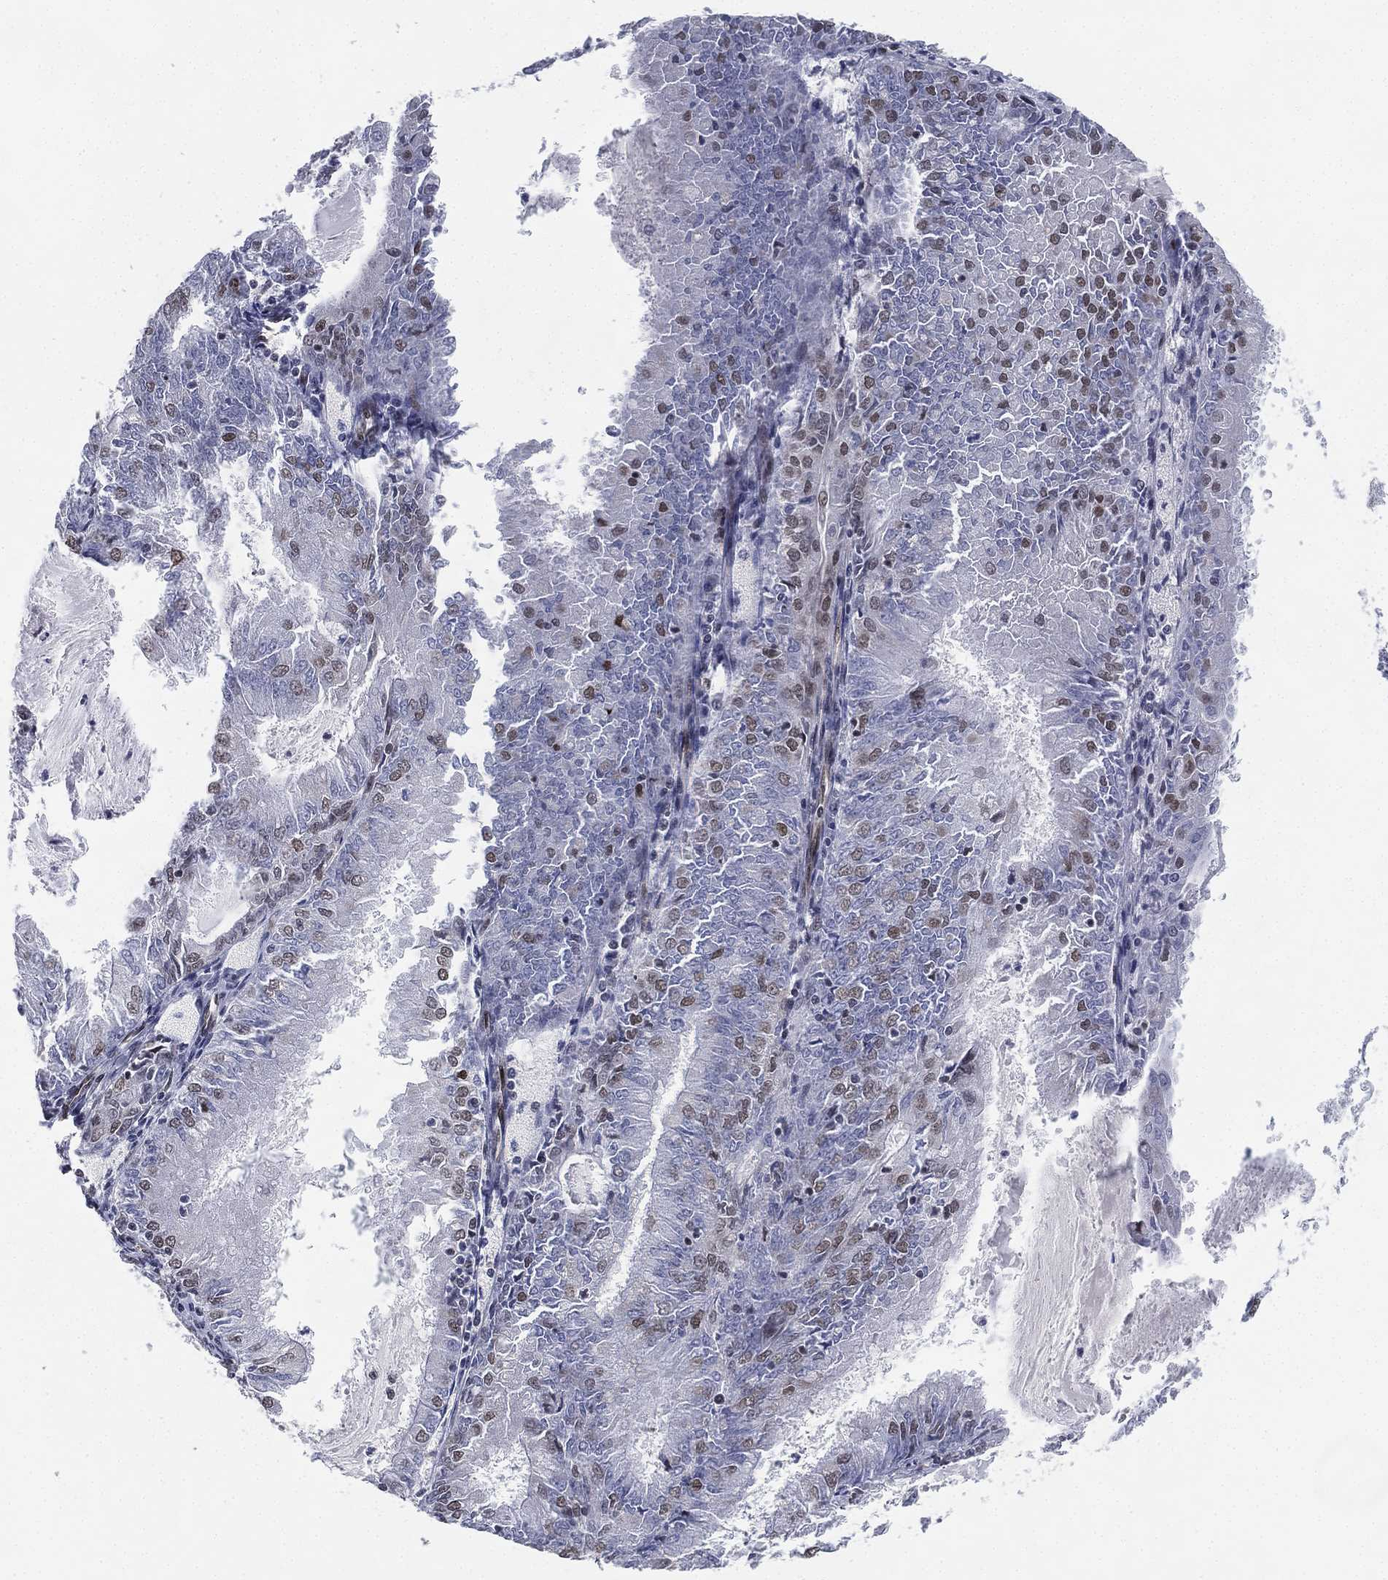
{"staining": {"intensity": "negative", "quantity": "none", "location": "none"}, "tissue": "endometrial cancer", "cell_type": "Tumor cells", "image_type": "cancer", "snomed": [{"axis": "morphology", "description": "Adenocarcinoma, NOS"}, {"axis": "topography", "description": "Endometrium"}], "caption": "This image is of adenocarcinoma (endometrial) stained with IHC to label a protein in brown with the nuclei are counter-stained blue. There is no positivity in tumor cells.", "gene": "FUBP3", "patient": {"sex": "female", "age": 57}}